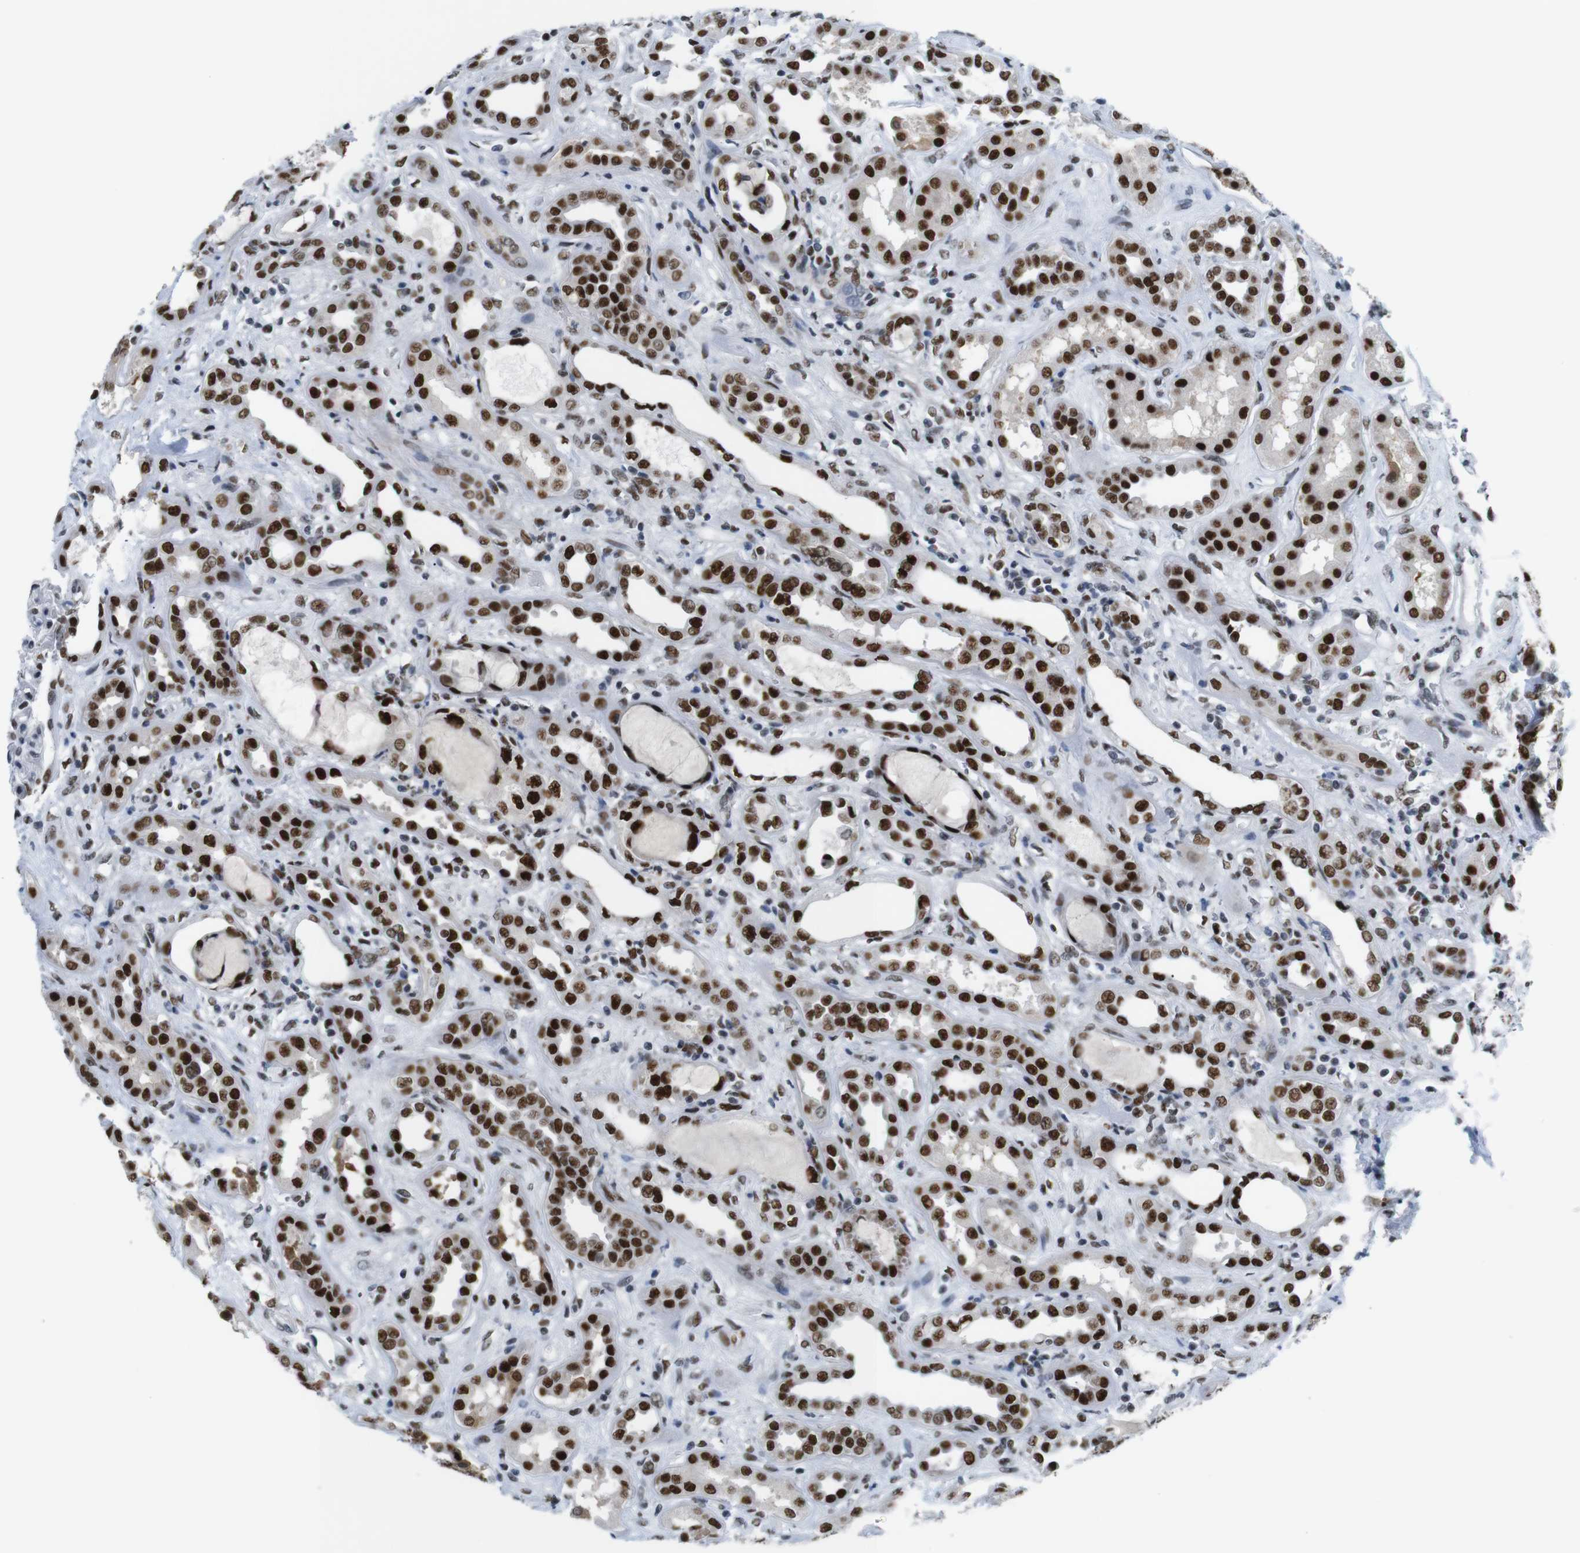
{"staining": {"intensity": "moderate", "quantity": "<25%", "location": "nuclear"}, "tissue": "kidney", "cell_type": "Cells in glomeruli", "image_type": "normal", "snomed": [{"axis": "morphology", "description": "Normal tissue, NOS"}, {"axis": "topography", "description": "Kidney"}], "caption": "Moderate nuclear protein expression is seen in about <25% of cells in glomeruli in kidney.", "gene": "PSME3", "patient": {"sex": "male", "age": 59}}